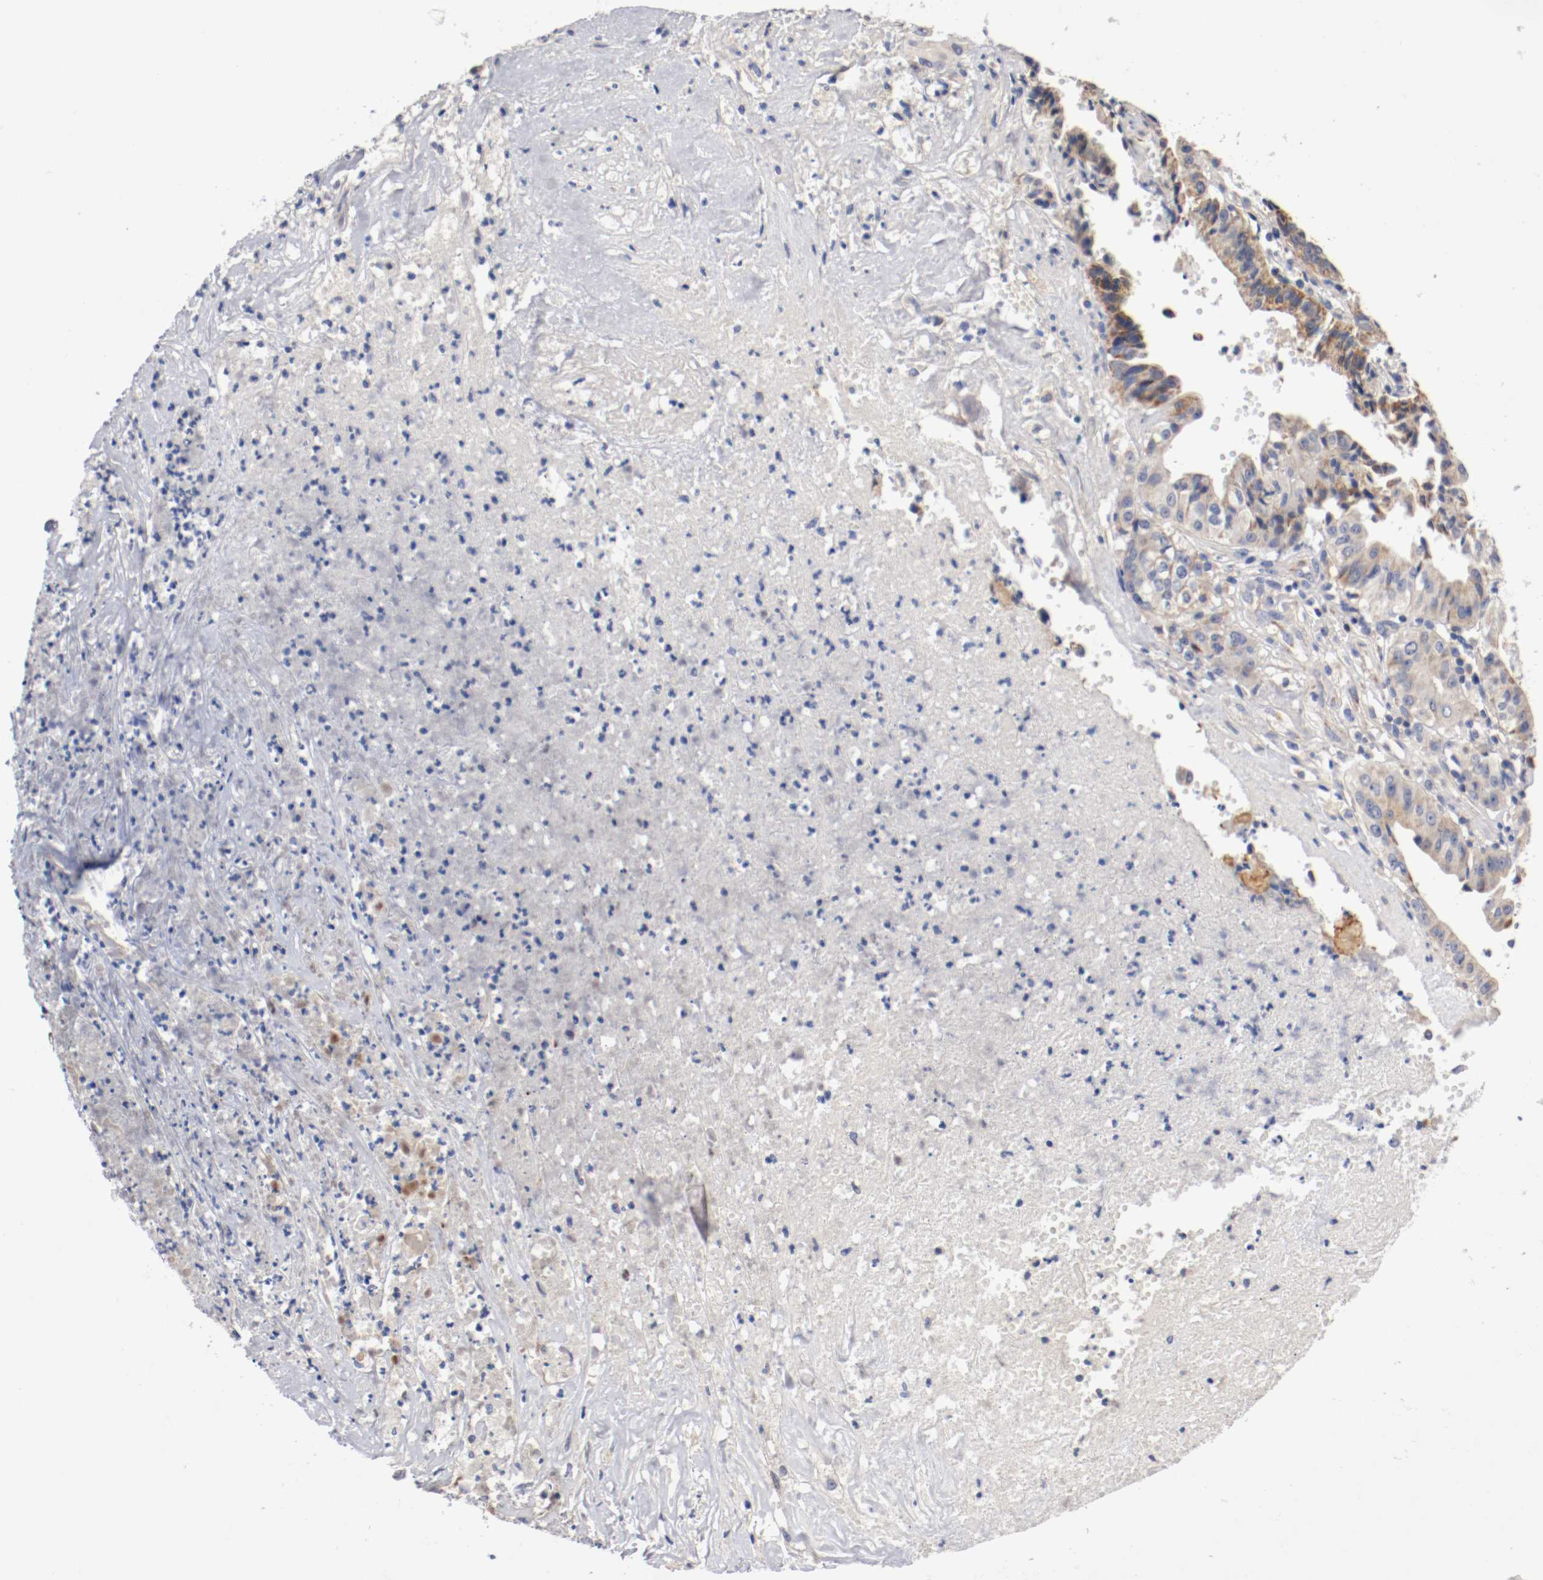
{"staining": {"intensity": "weak", "quantity": ">75%", "location": "cytoplasmic/membranous"}, "tissue": "liver cancer", "cell_type": "Tumor cells", "image_type": "cancer", "snomed": [{"axis": "morphology", "description": "Cholangiocarcinoma"}, {"axis": "topography", "description": "Liver"}], "caption": "Tumor cells display low levels of weak cytoplasmic/membranous staining in approximately >75% of cells in human liver cancer (cholangiocarcinoma). Nuclei are stained in blue.", "gene": "PCSK6", "patient": {"sex": "female", "age": 61}}